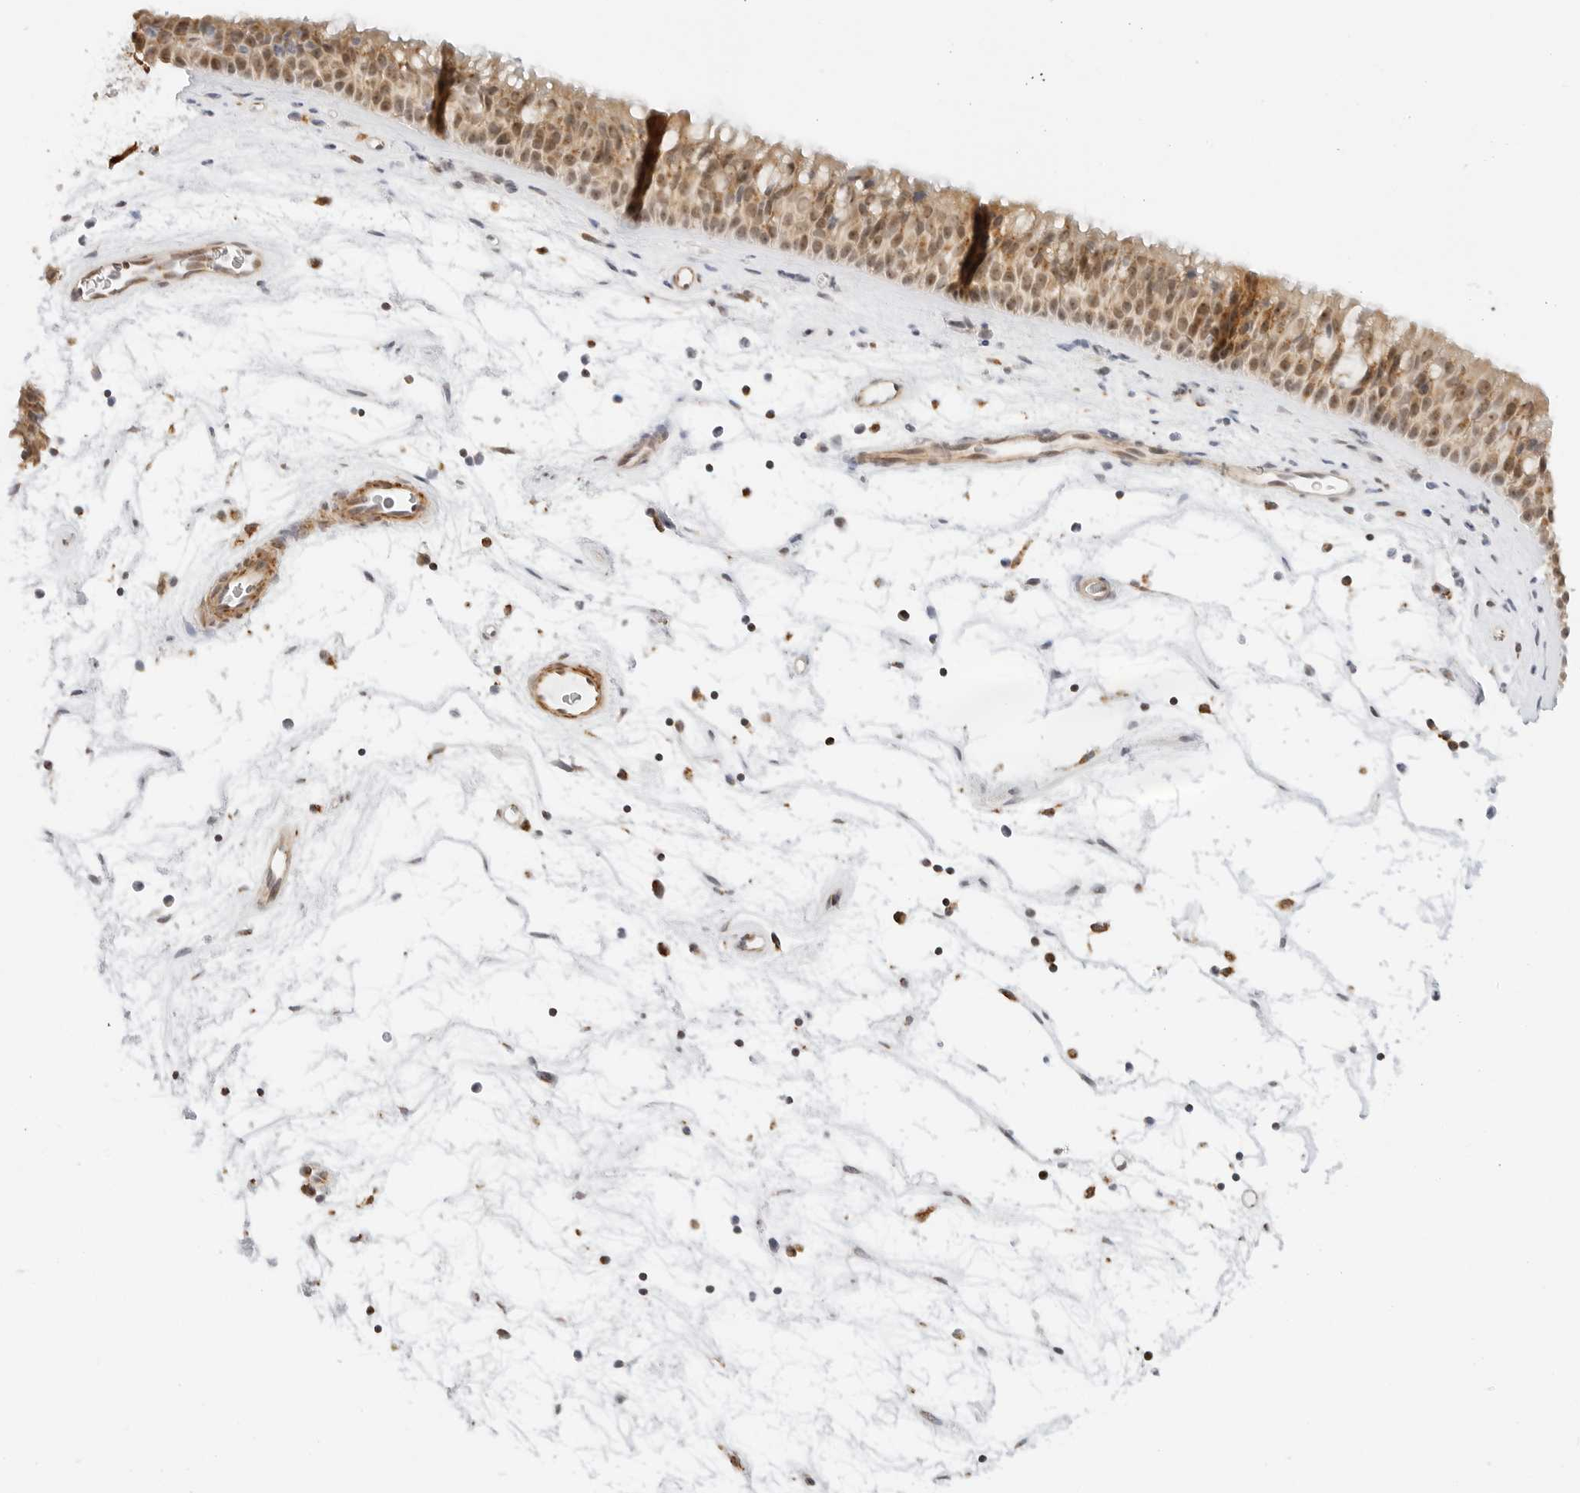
{"staining": {"intensity": "moderate", "quantity": ">75%", "location": "cytoplasmic/membranous,nuclear"}, "tissue": "nasopharynx", "cell_type": "Respiratory epithelial cells", "image_type": "normal", "snomed": [{"axis": "morphology", "description": "Normal tissue, NOS"}, {"axis": "topography", "description": "Nasopharynx"}], "caption": "IHC micrograph of normal nasopharynx: human nasopharynx stained using IHC demonstrates medium levels of moderate protein expression localized specifically in the cytoplasmic/membranous,nuclear of respiratory epithelial cells, appearing as a cytoplasmic/membranous,nuclear brown color.", "gene": "GORAB", "patient": {"sex": "male", "age": 64}}